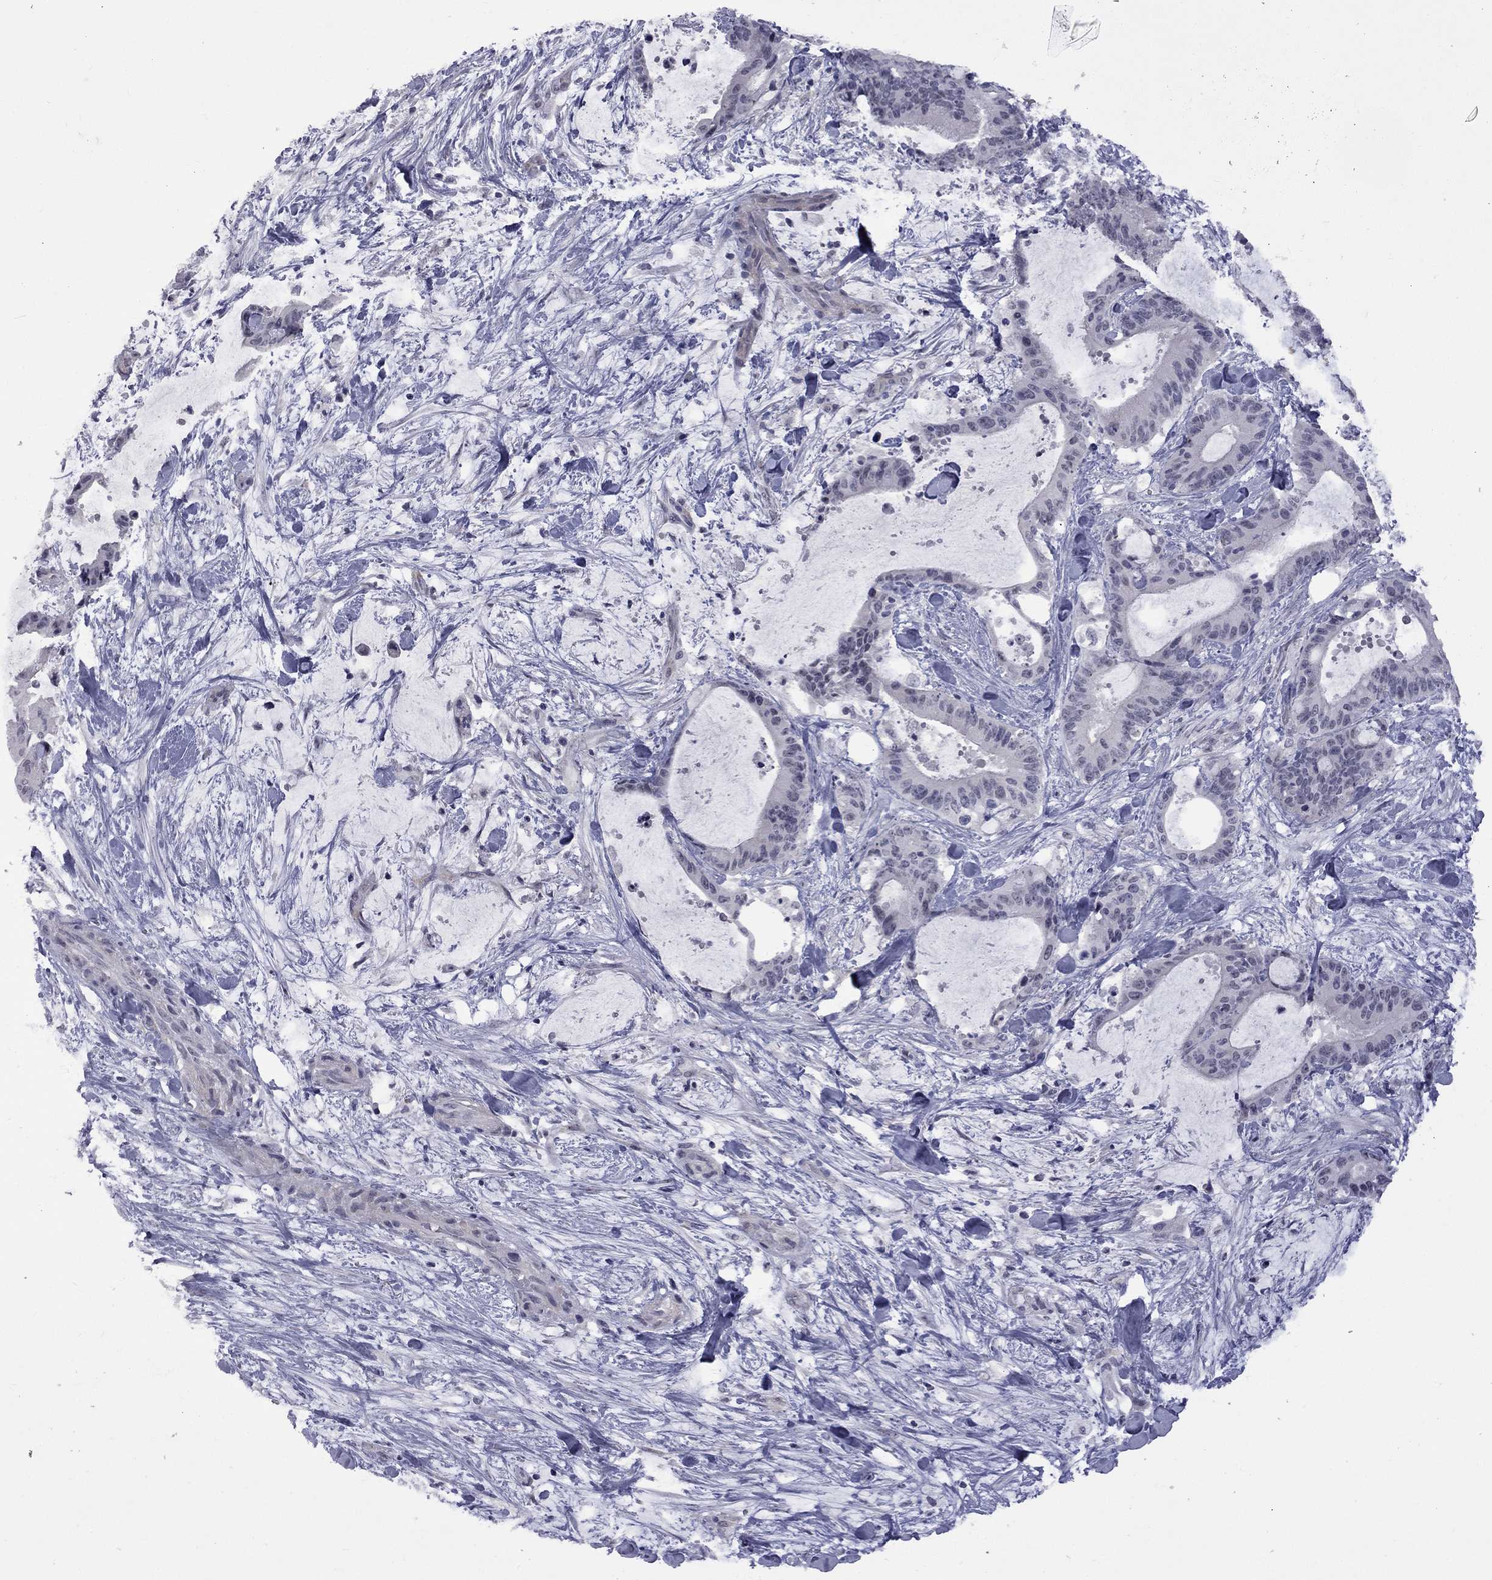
{"staining": {"intensity": "negative", "quantity": "none", "location": "none"}, "tissue": "liver cancer", "cell_type": "Tumor cells", "image_type": "cancer", "snomed": [{"axis": "morphology", "description": "Cholangiocarcinoma"}, {"axis": "topography", "description": "Liver"}], "caption": "Immunohistochemistry of liver cancer (cholangiocarcinoma) displays no staining in tumor cells.", "gene": "GSG1L", "patient": {"sex": "female", "age": 73}}